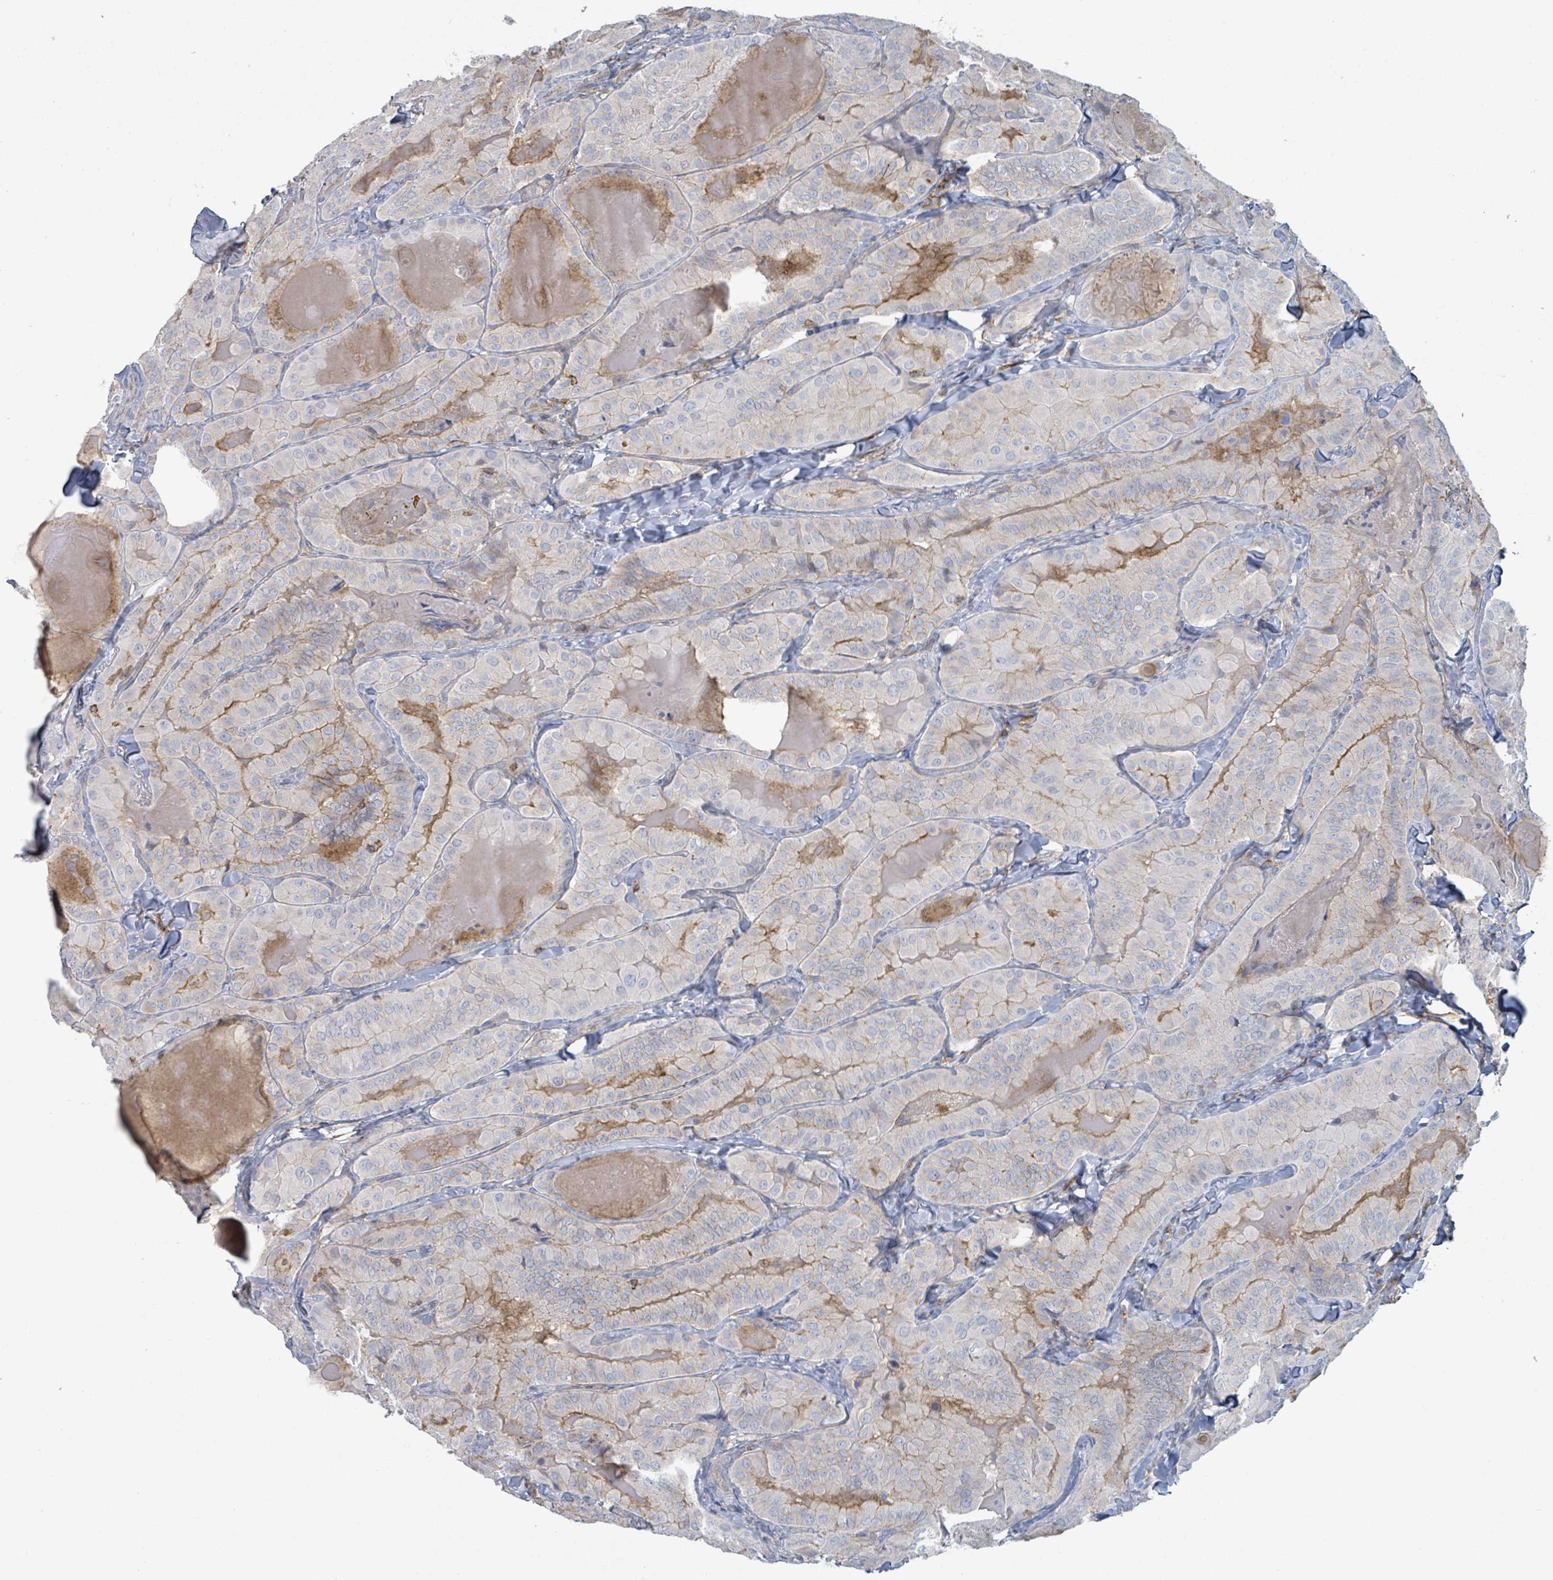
{"staining": {"intensity": "negative", "quantity": "none", "location": "none"}, "tissue": "thyroid cancer", "cell_type": "Tumor cells", "image_type": "cancer", "snomed": [{"axis": "morphology", "description": "Papillary adenocarcinoma, NOS"}, {"axis": "topography", "description": "Thyroid gland"}], "caption": "This micrograph is of thyroid cancer (papillary adenocarcinoma) stained with immunohistochemistry (IHC) to label a protein in brown with the nuclei are counter-stained blue. There is no expression in tumor cells.", "gene": "TNFRSF14", "patient": {"sex": "female", "age": 68}}